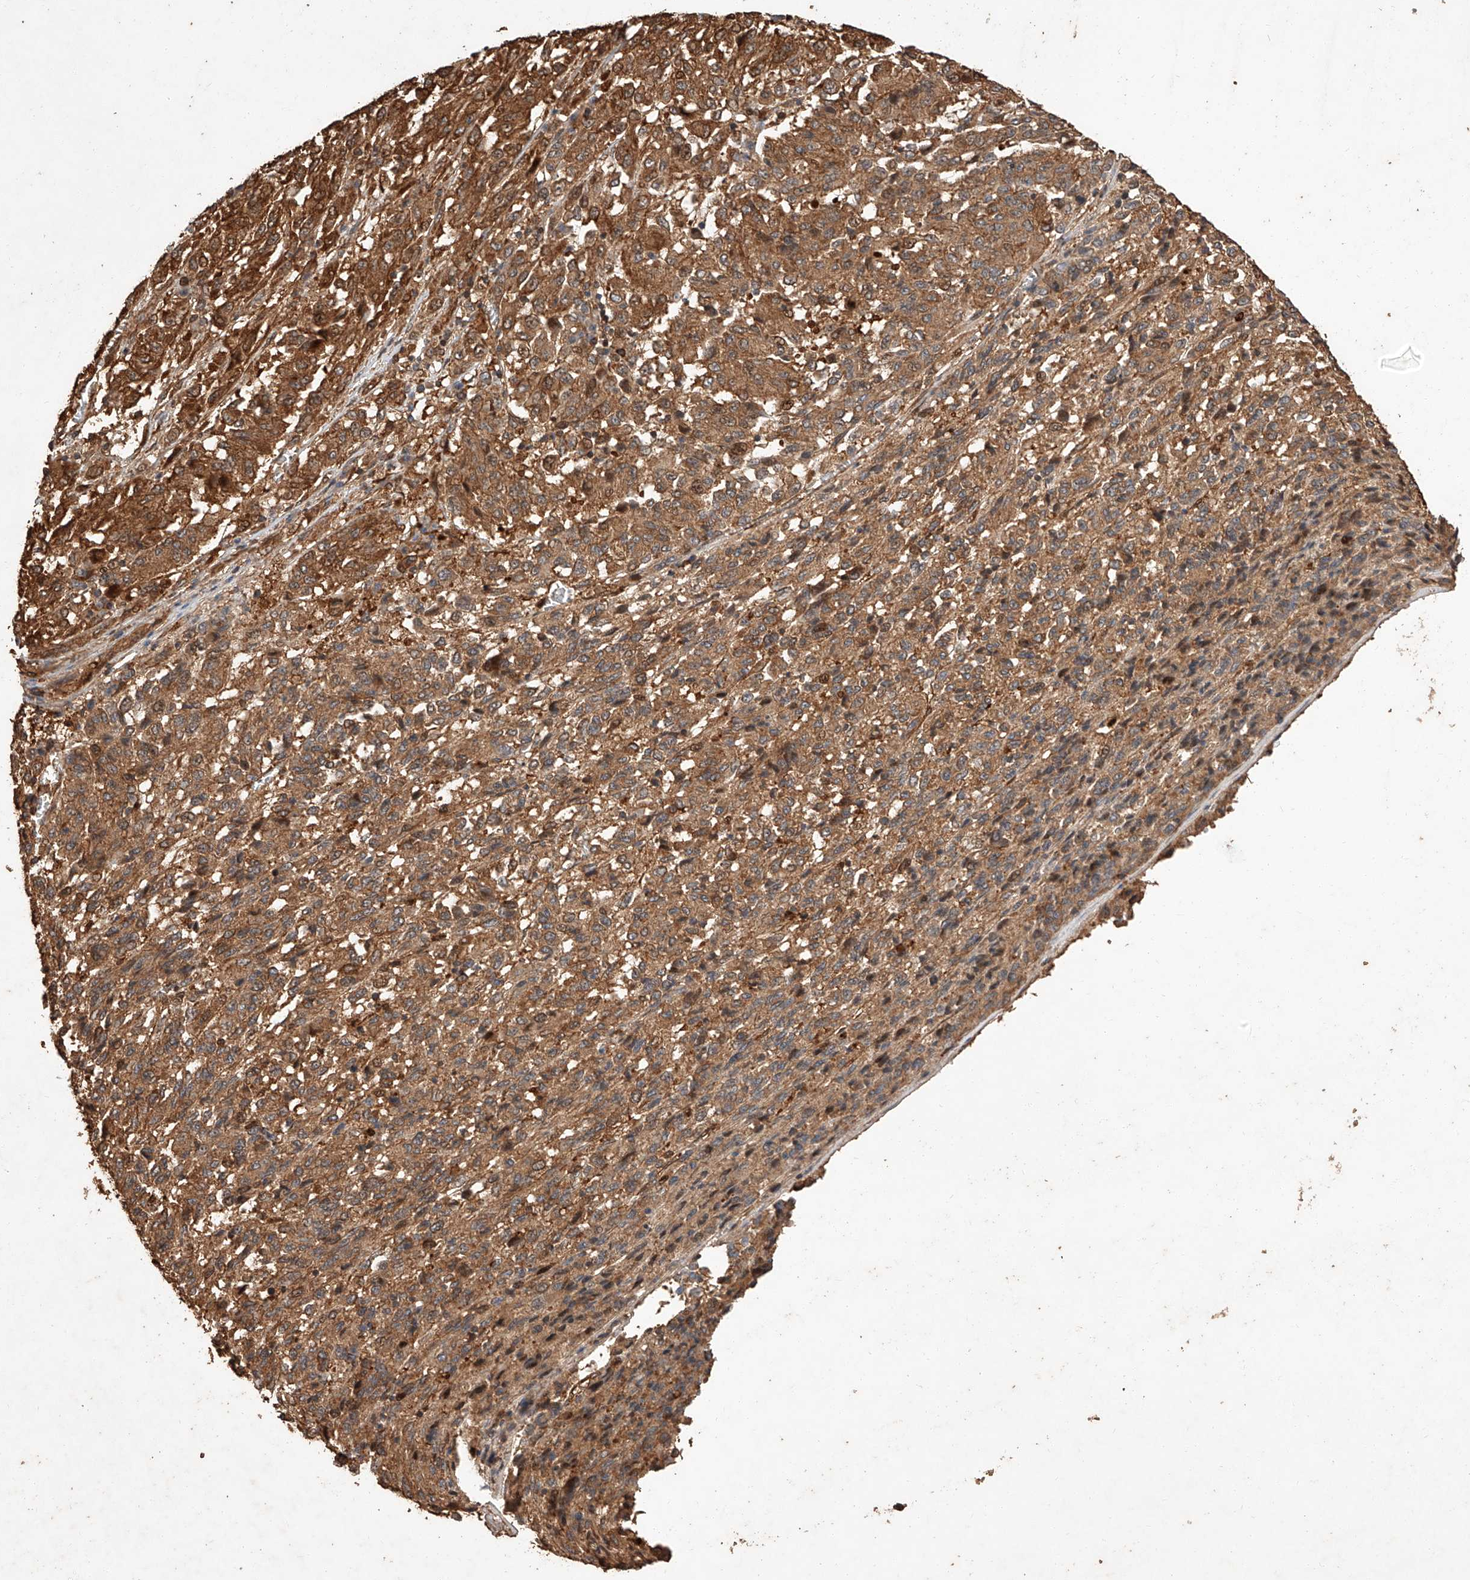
{"staining": {"intensity": "moderate", "quantity": ">75%", "location": "cytoplasmic/membranous"}, "tissue": "melanoma", "cell_type": "Tumor cells", "image_type": "cancer", "snomed": [{"axis": "morphology", "description": "Malignant melanoma, Metastatic site"}, {"axis": "topography", "description": "Lung"}], "caption": "Malignant melanoma (metastatic site) stained with a brown dye demonstrates moderate cytoplasmic/membranous positive positivity in about >75% of tumor cells.", "gene": "GHDC", "patient": {"sex": "male", "age": 64}}